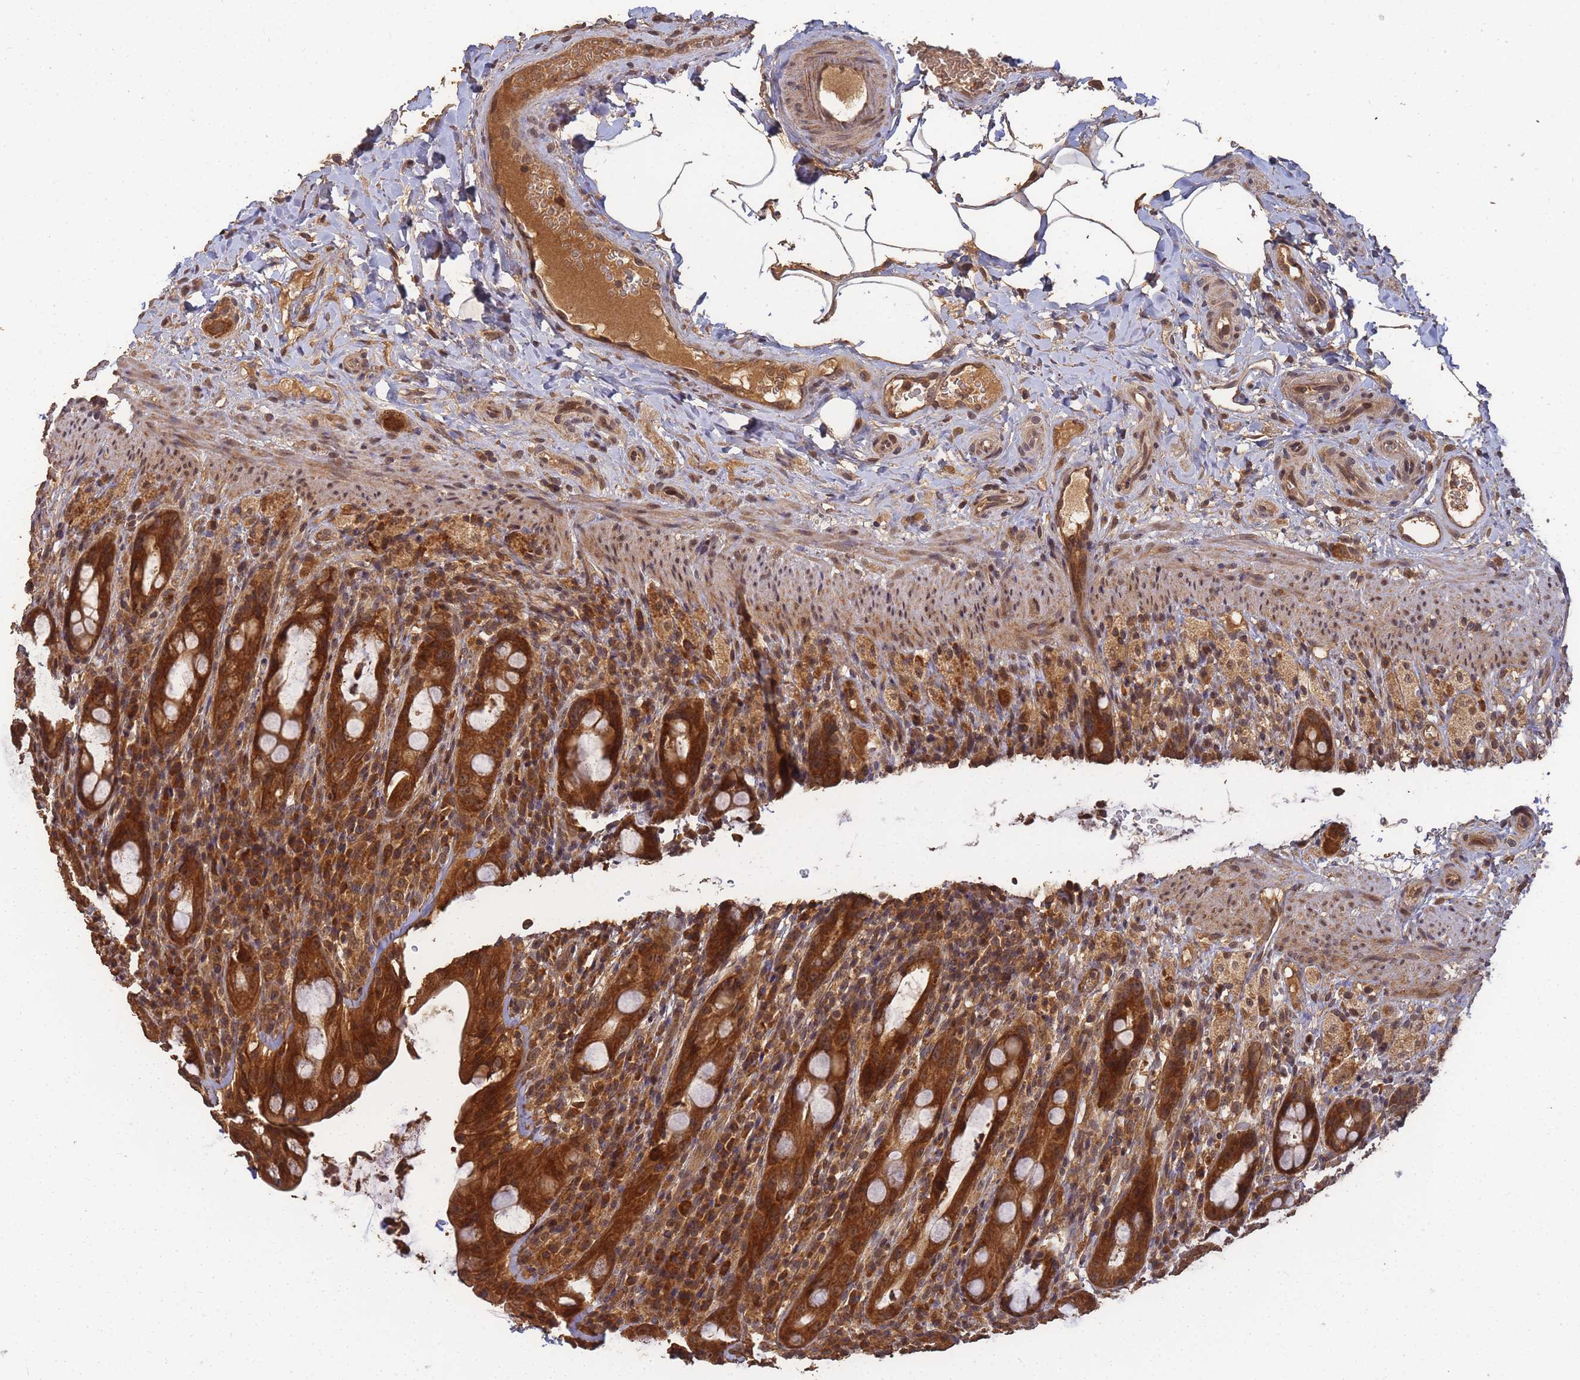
{"staining": {"intensity": "strong", "quantity": ">75%", "location": "cytoplasmic/membranous"}, "tissue": "rectum", "cell_type": "Glandular cells", "image_type": "normal", "snomed": [{"axis": "morphology", "description": "Normal tissue, NOS"}, {"axis": "topography", "description": "Rectum"}], "caption": "High-power microscopy captured an immunohistochemistry (IHC) image of unremarkable rectum, revealing strong cytoplasmic/membranous expression in about >75% of glandular cells.", "gene": "ALKBH1", "patient": {"sex": "male", "age": 44}}